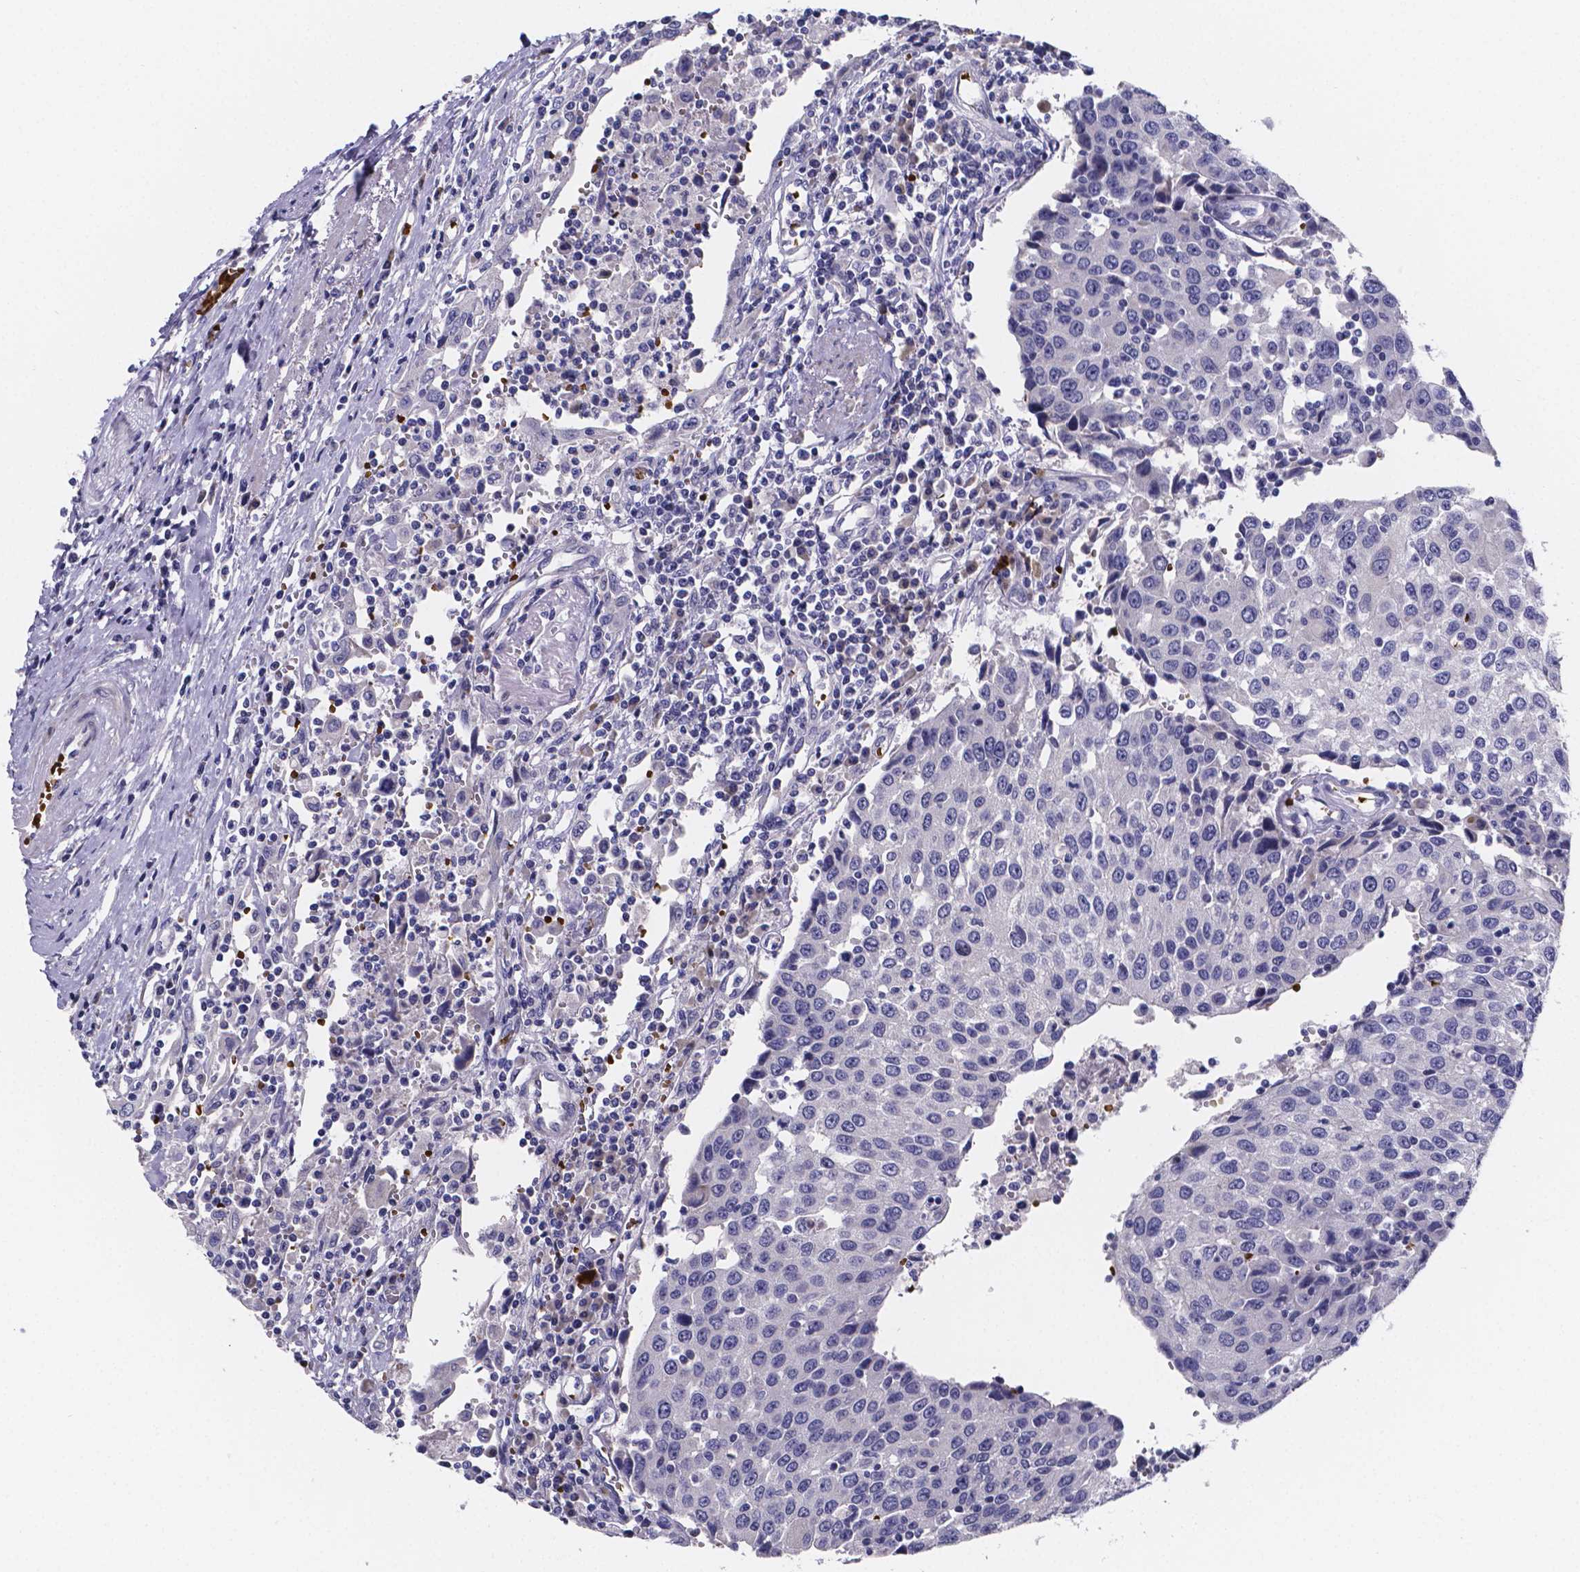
{"staining": {"intensity": "negative", "quantity": "none", "location": "none"}, "tissue": "urothelial cancer", "cell_type": "Tumor cells", "image_type": "cancer", "snomed": [{"axis": "morphology", "description": "Urothelial carcinoma, High grade"}, {"axis": "topography", "description": "Urinary bladder"}], "caption": "A high-resolution micrograph shows immunohistochemistry staining of urothelial cancer, which demonstrates no significant positivity in tumor cells.", "gene": "GABRA3", "patient": {"sex": "female", "age": 85}}